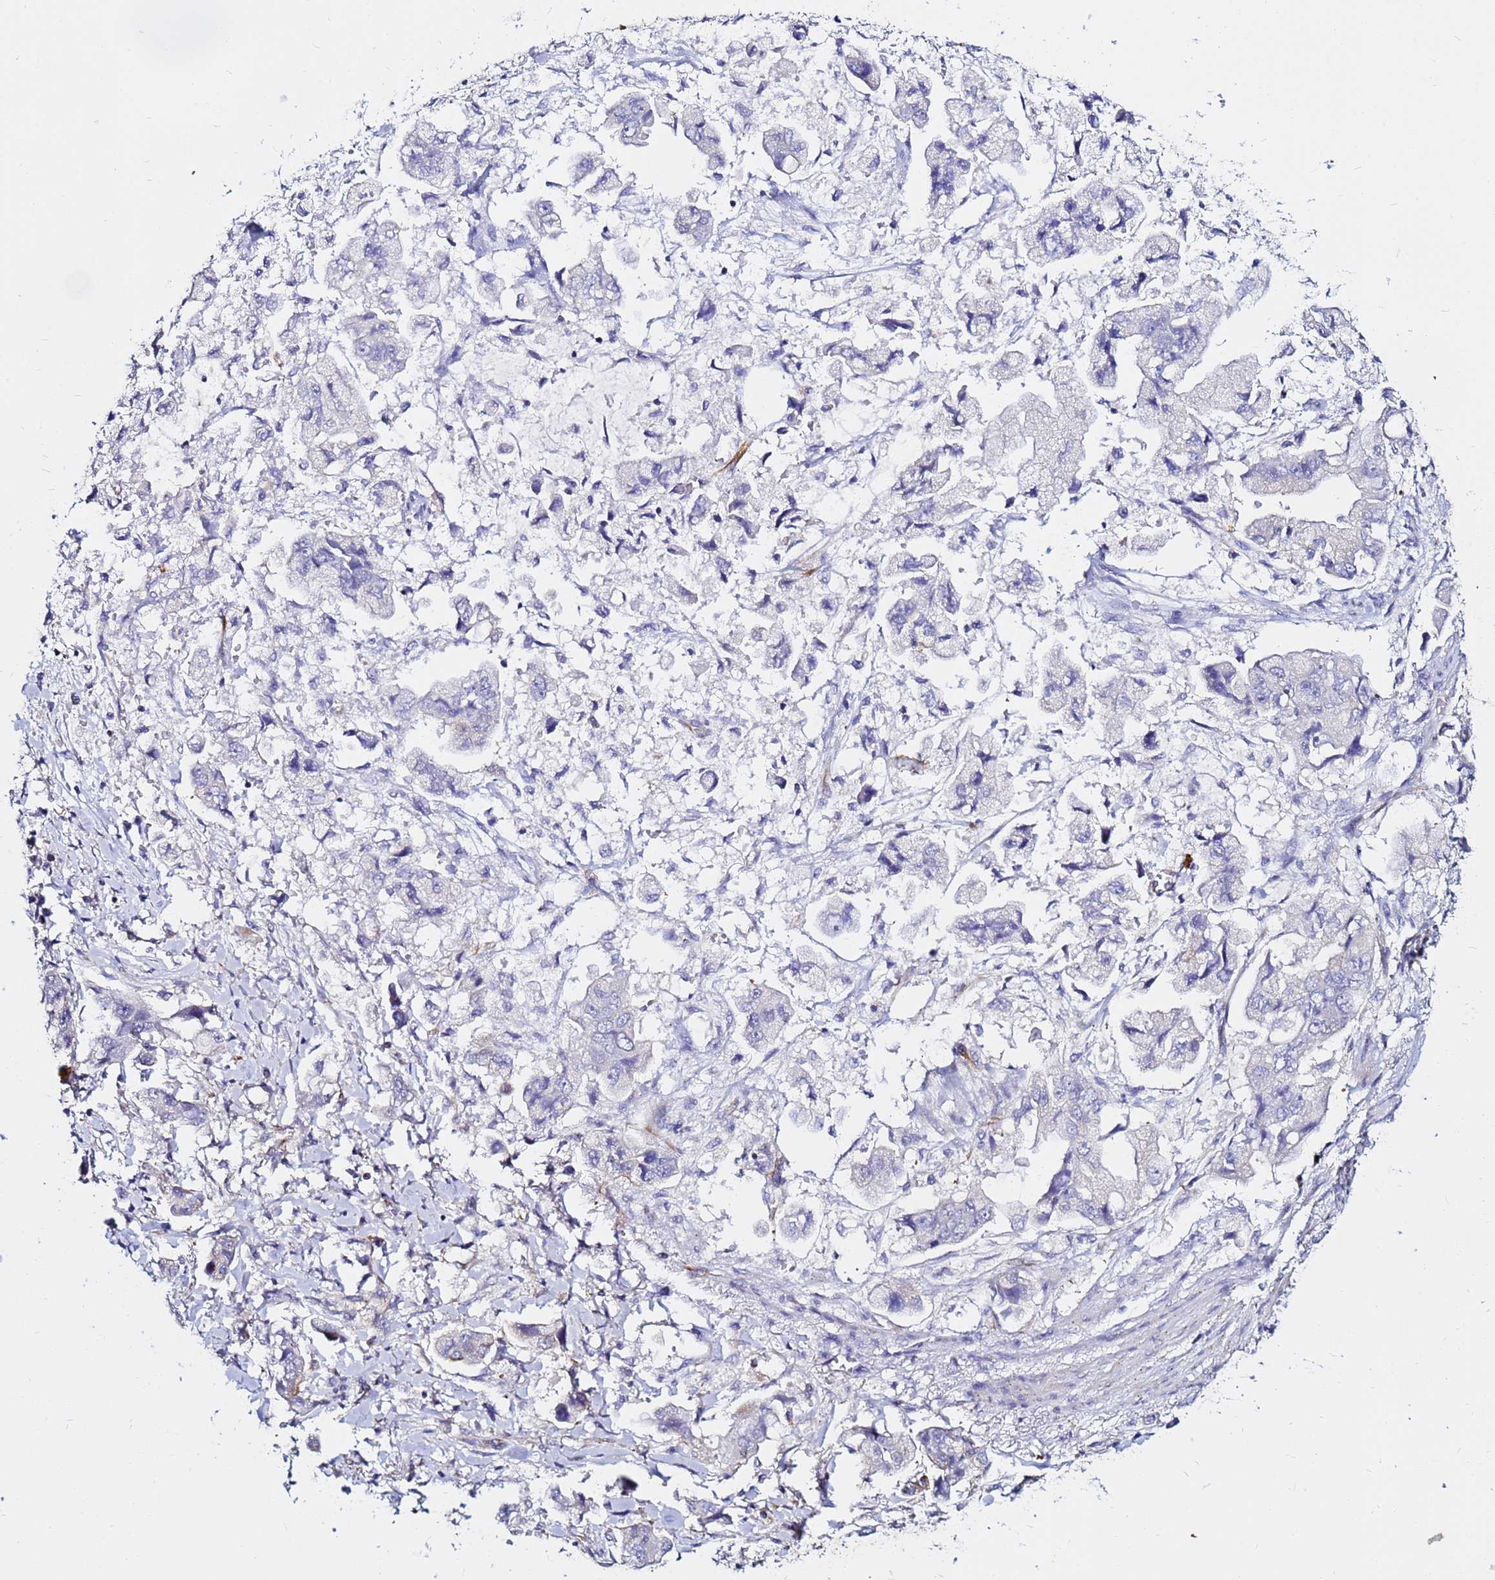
{"staining": {"intensity": "negative", "quantity": "none", "location": "none"}, "tissue": "stomach cancer", "cell_type": "Tumor cells", "image_type": "cancer", "snomed": [{"axis": "morphology", "description": "Adenocarcinoma, NOS"}, {"axis": "topography", "description": "Stomach"}], "caption": "This is an immunohistochemistry (IHC) micrograph of stomach cancer (adenocarcinoma). There is no expression in tumor cells.", "gene": "TUBA8", "patient": {"sex": "male", "age": 62}}